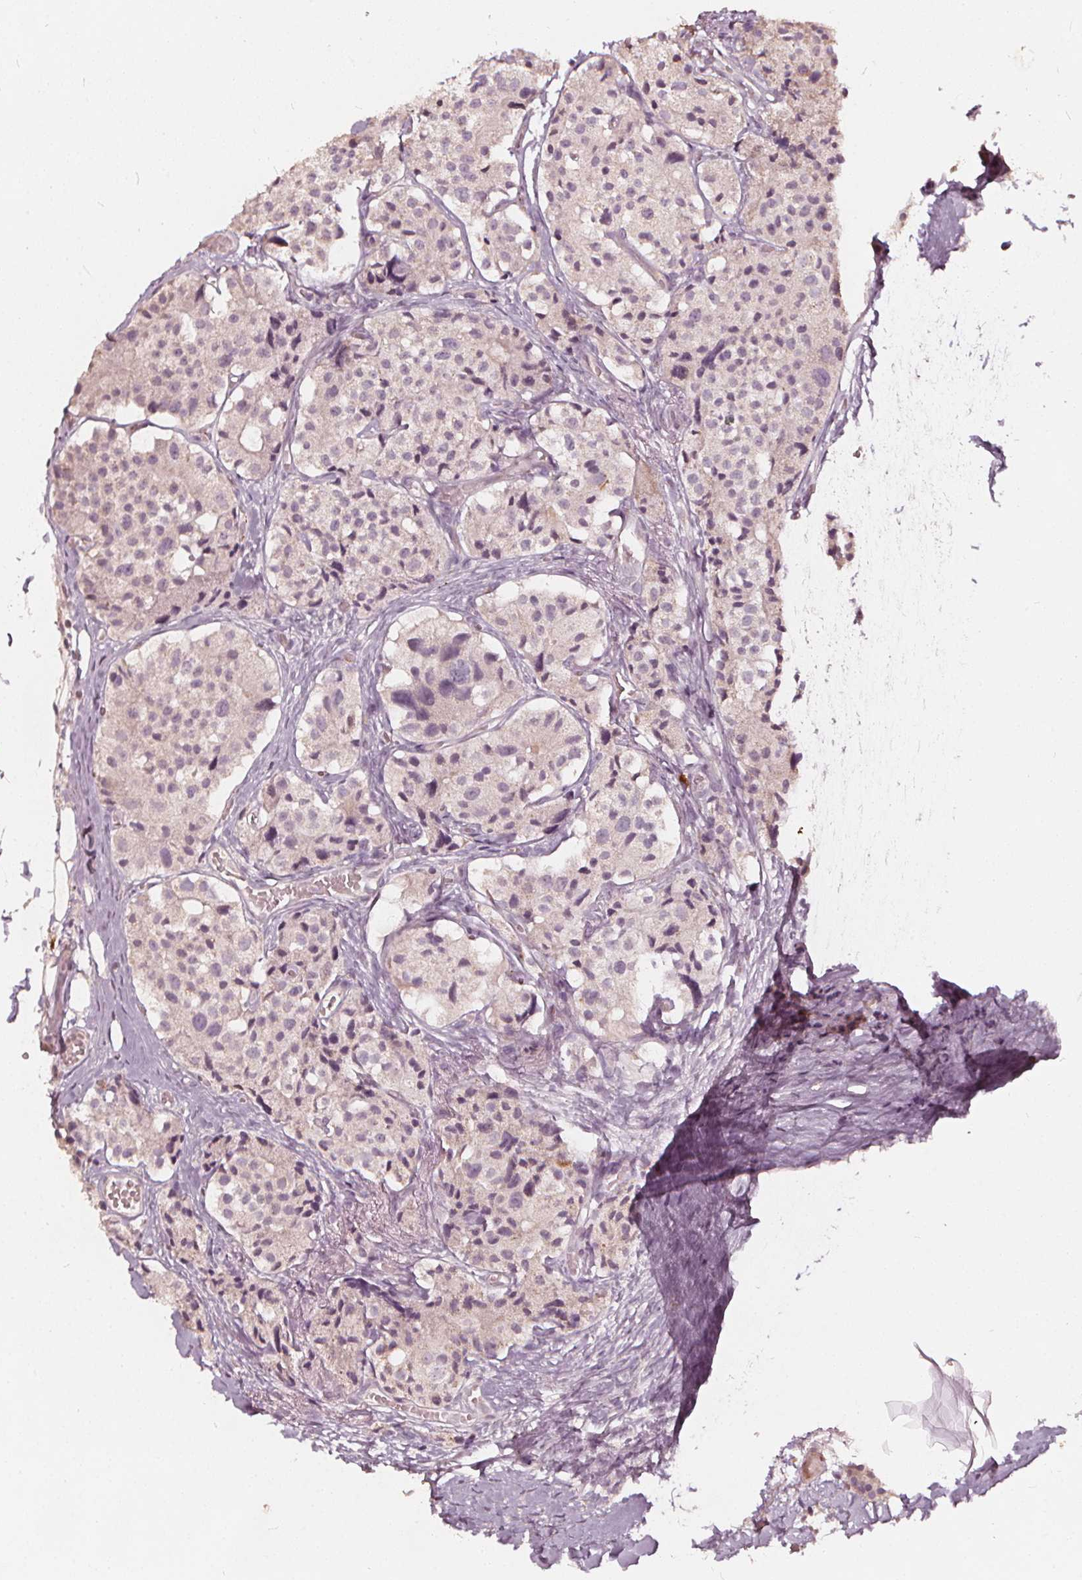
{"staining": {"intensity": "weak", "quantity": "<25%", "location": "nuclear"}, "tissue": "carcinoid", "cell_type": "Tumor cells", "image_type": "cancer", "snomed": [{"axis": "morphology", "description": "Carcinoid, malignant, NOS"}, {"axis": "topography", "description": "Small intestine"}], "caption": "Tumor cells are negative for protein expression in human carcinoid (malignant). Brightfield microscopy of IHC stained with DAB (brown) and hematoxylin (blue), captured at high magnification.", "gene": "NPC1L1", "patient": {"sex": "female", "age": 65}}